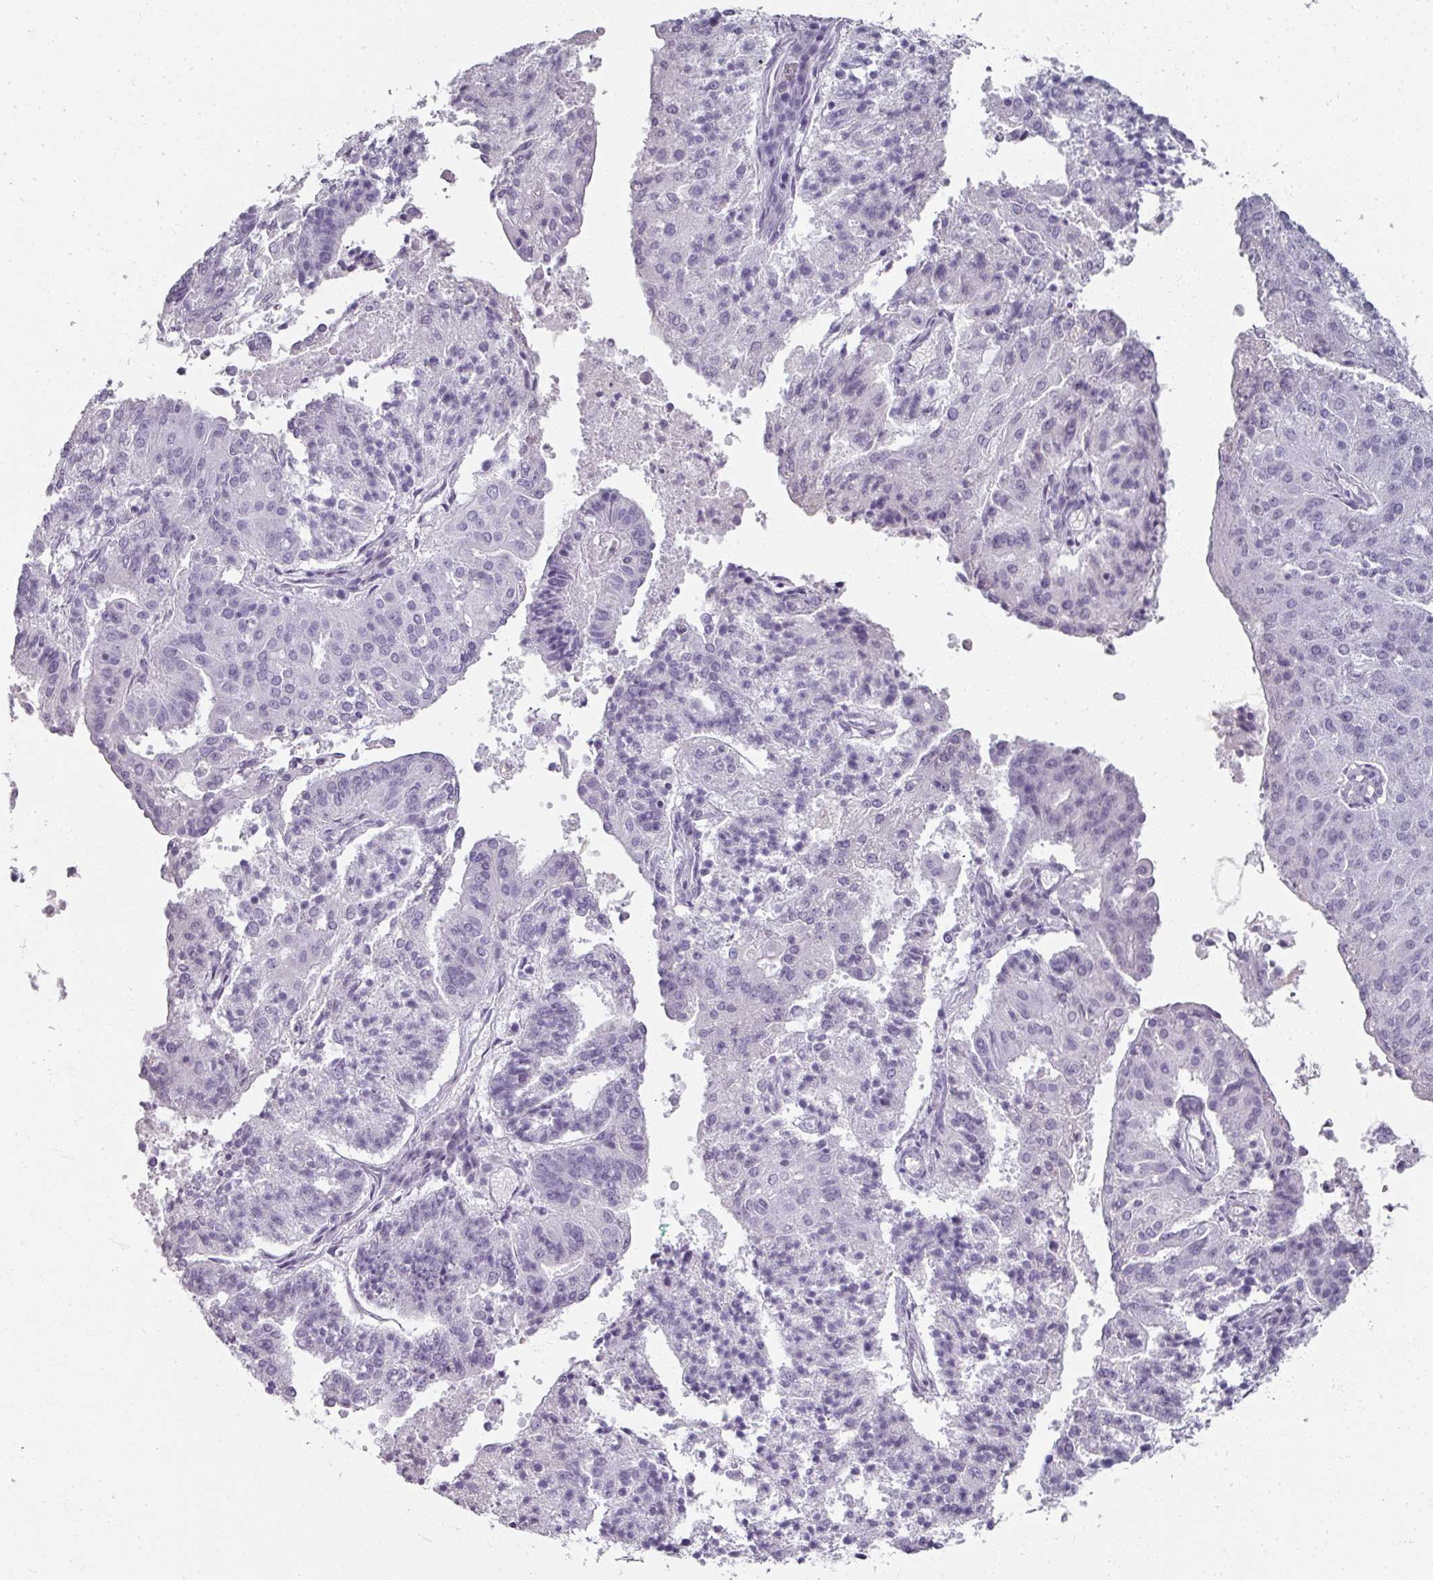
{"staining": {"intensity": "negative", "quantity": "none", "location": "none"}, "tissue": "endometrial cancer", "cell_type": "Tumor cells", "image_type": "cancer", "snomed": [{"axis": "morphology", "description": "Adenocarcinoma, NOS"}, {"axis": "topography", "description": "Endometrium"}], "caption": "The immunohistochemistry (IHC) photomicrograph has no significant positivity in tumor cells of endometrial cancer tissue.", "gene": "REG3G", "patient": {"sex": "female", "age": 82}}